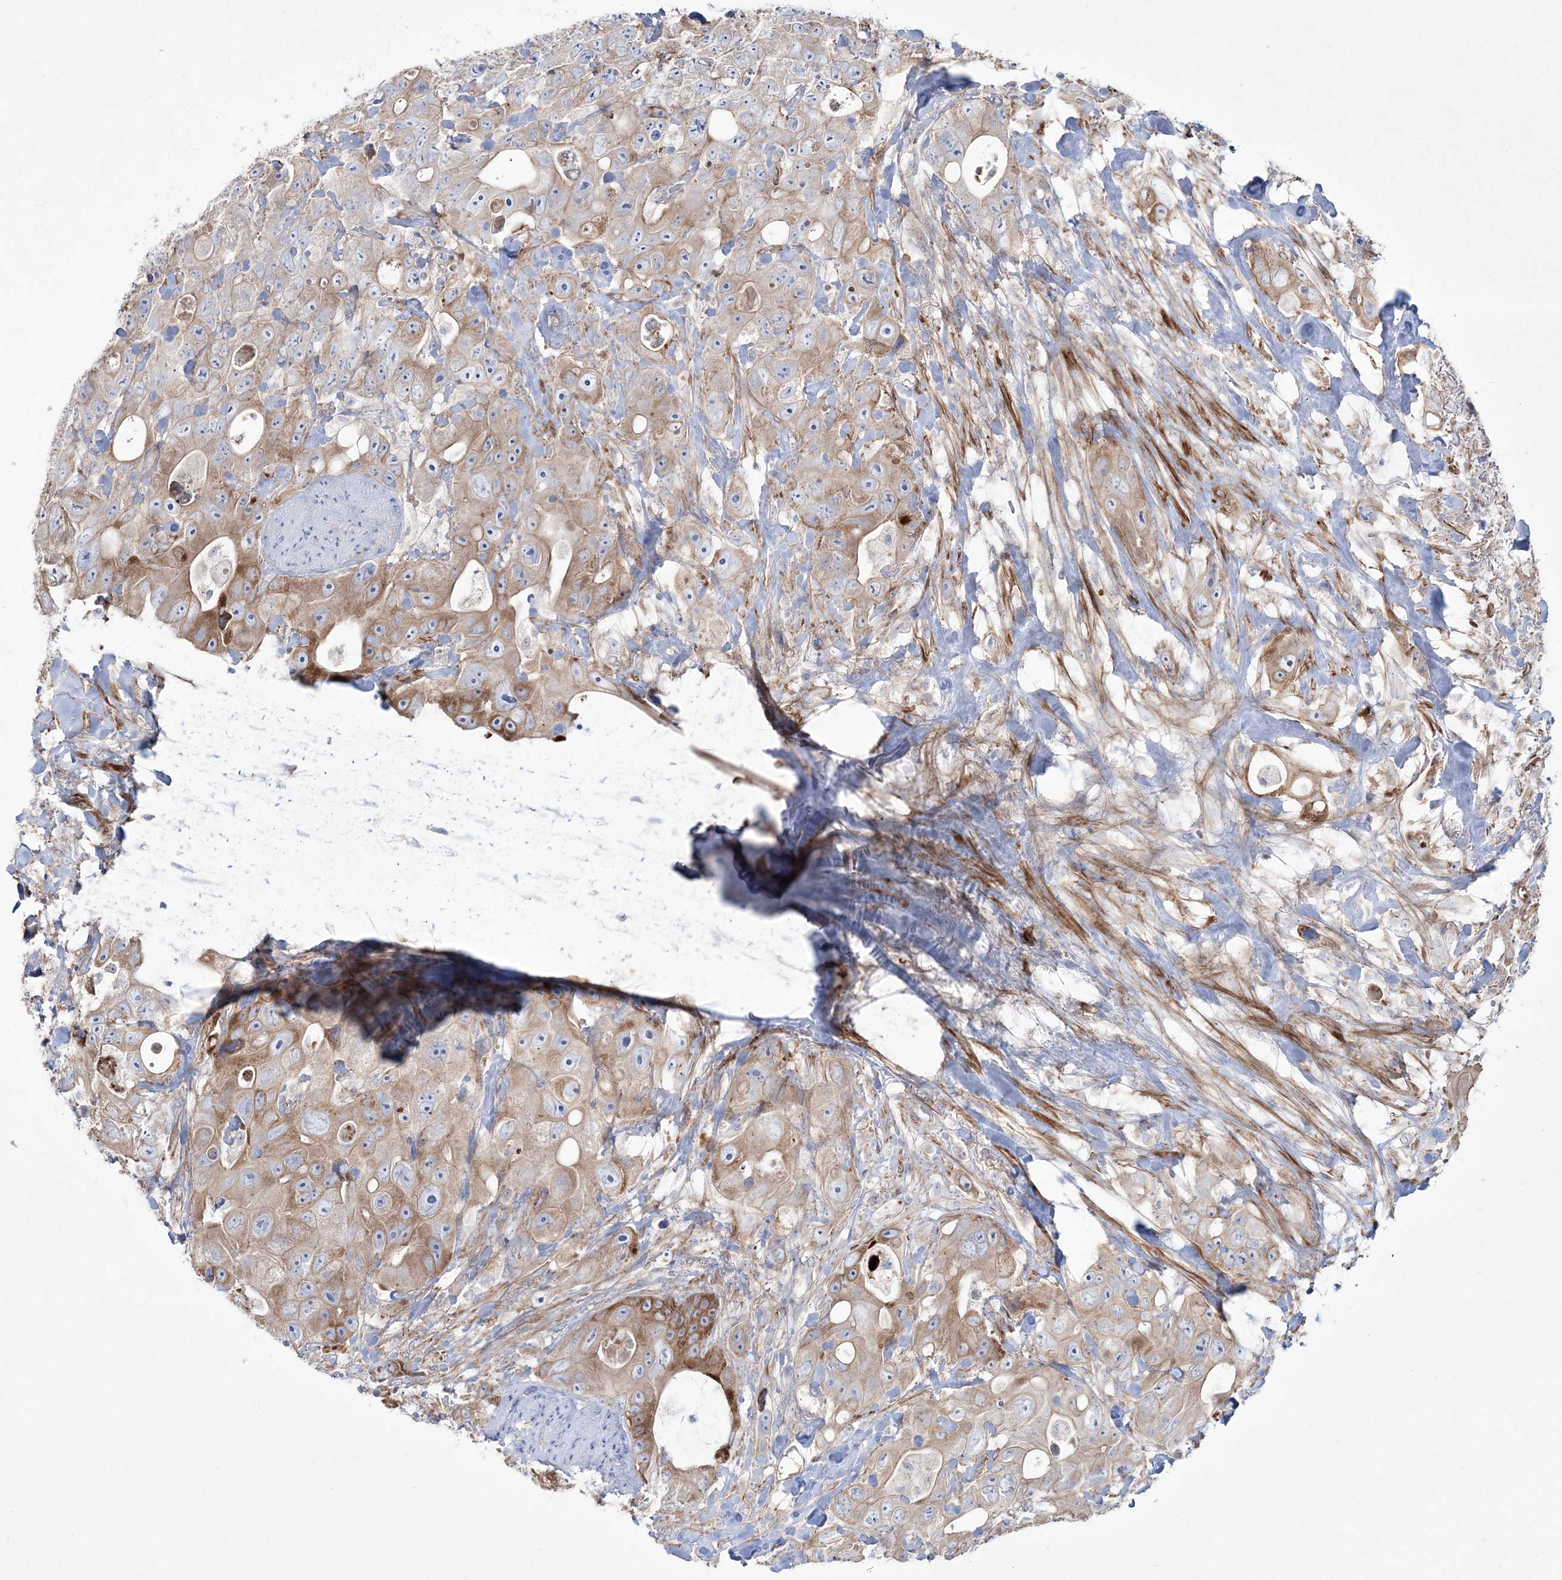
{"staining": {"intensity": "moderate", "quantity": "25%-75%", "location": "cytoplasmic/membranous"}, "tissue": "colorectal cancer", "cell_type": "Tumor cells", "image_type": "cancer", "snomed": [{"axis": "morphology", "description": "Adenocarcinoma, NOS"}, {"axis": "topography", "description": "Colon"}], "caption": "An immunohistochemistry micrograph of tumor tissue is shown. Protein staining in brown highlights moderate cytoplasmic/membranous positivity in adenocarcinoma (colorectal) within tumor cells.", "gene": "RICTOR", "patient": {"sex": "female", "age": 46}}